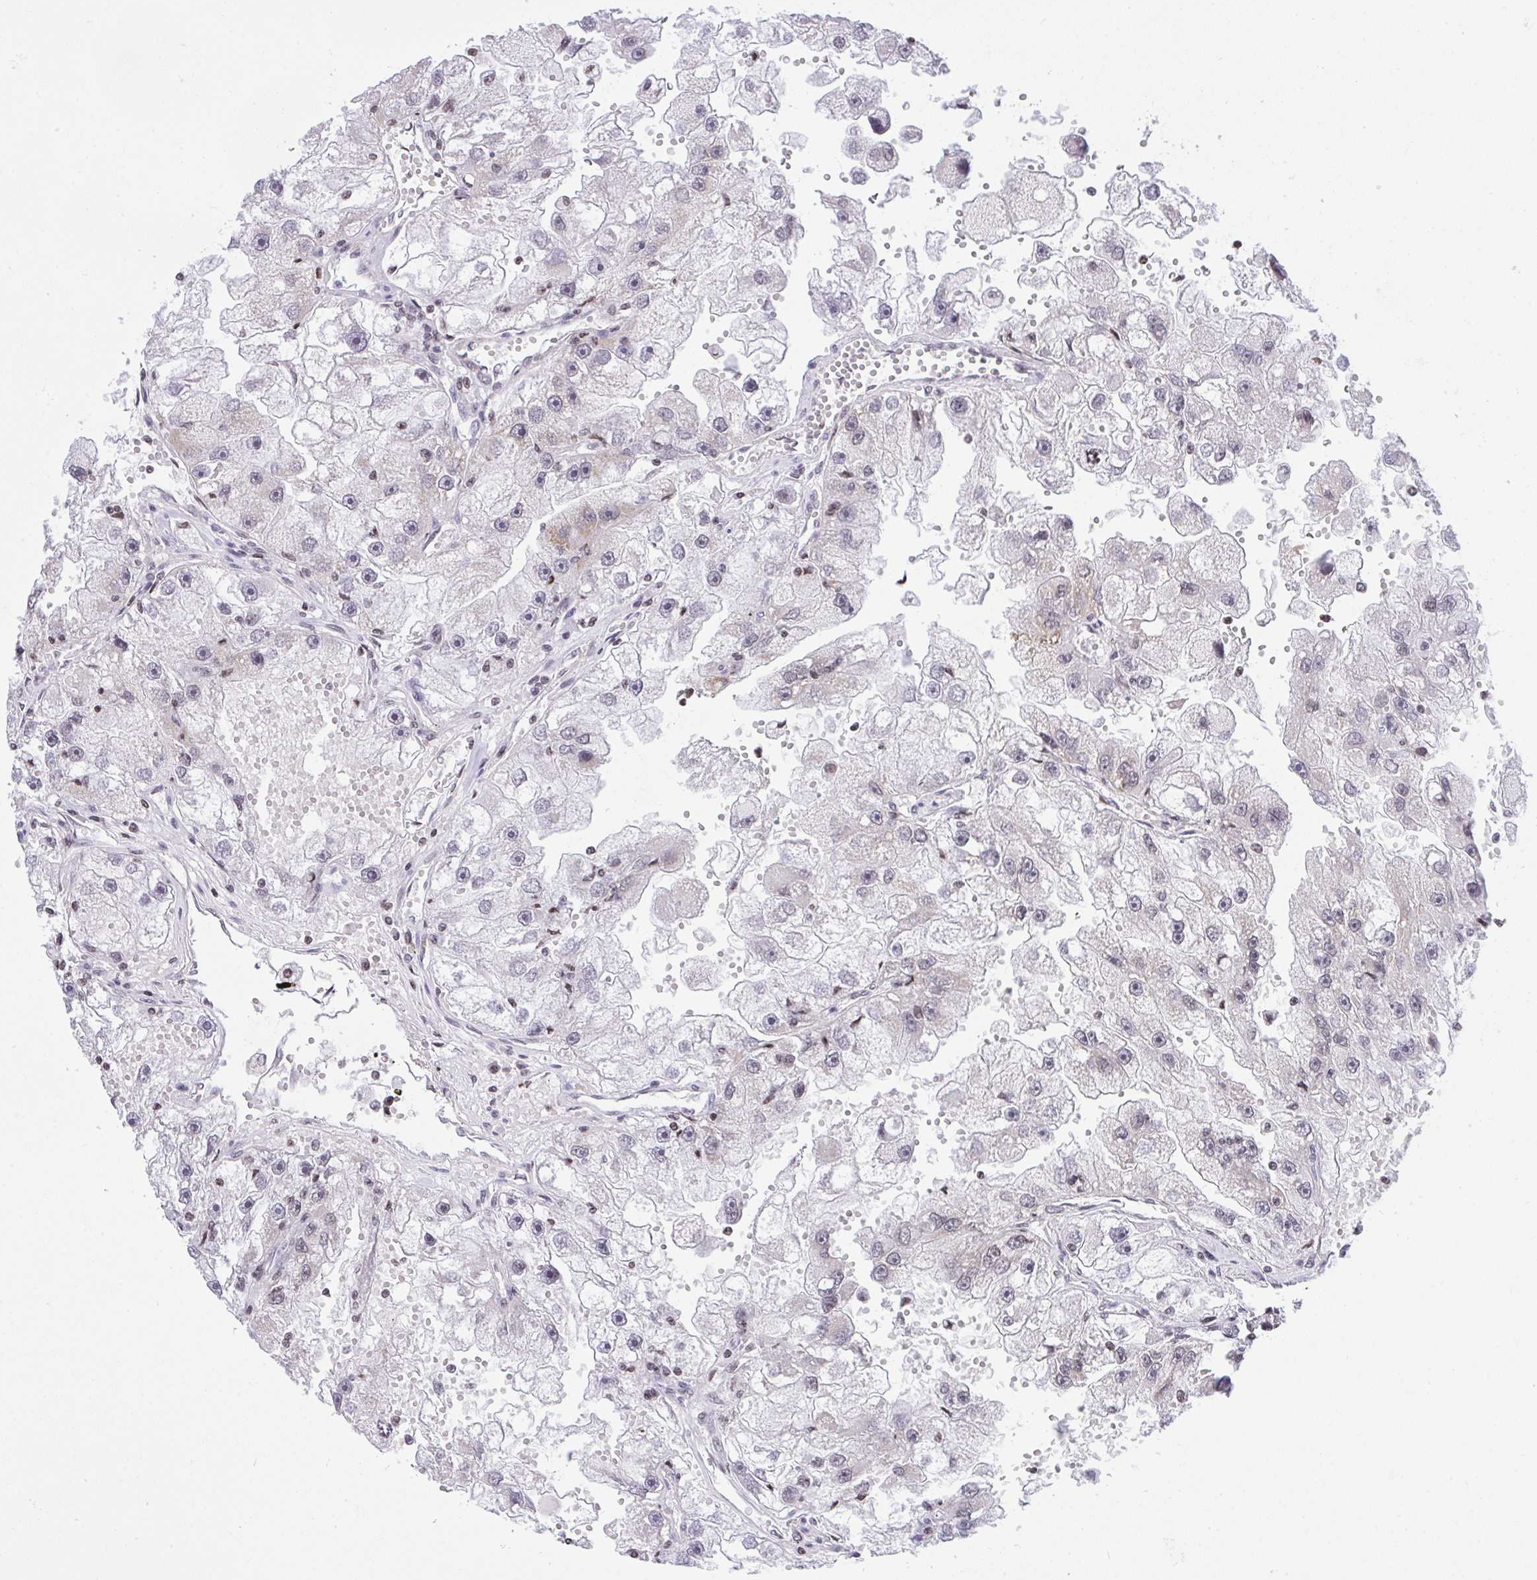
{"staining": {"intensity": "negative", "quantity": "none", "location": "none"}, "tissue": "renal cancer", "cell_type": "Tumor cells", "image_type": "cancer", "snomed": [{"axis": "morphology", "description": "Adenocarcinoma, NOS"}, {"axis": "topography", "description": "Kidney"}], "caption": "Tumor cells are negative for protein expression in human adenocarcinoma (renal).", "gene": "KCNN4", "patient": {"sex": "male", "age": 63}}